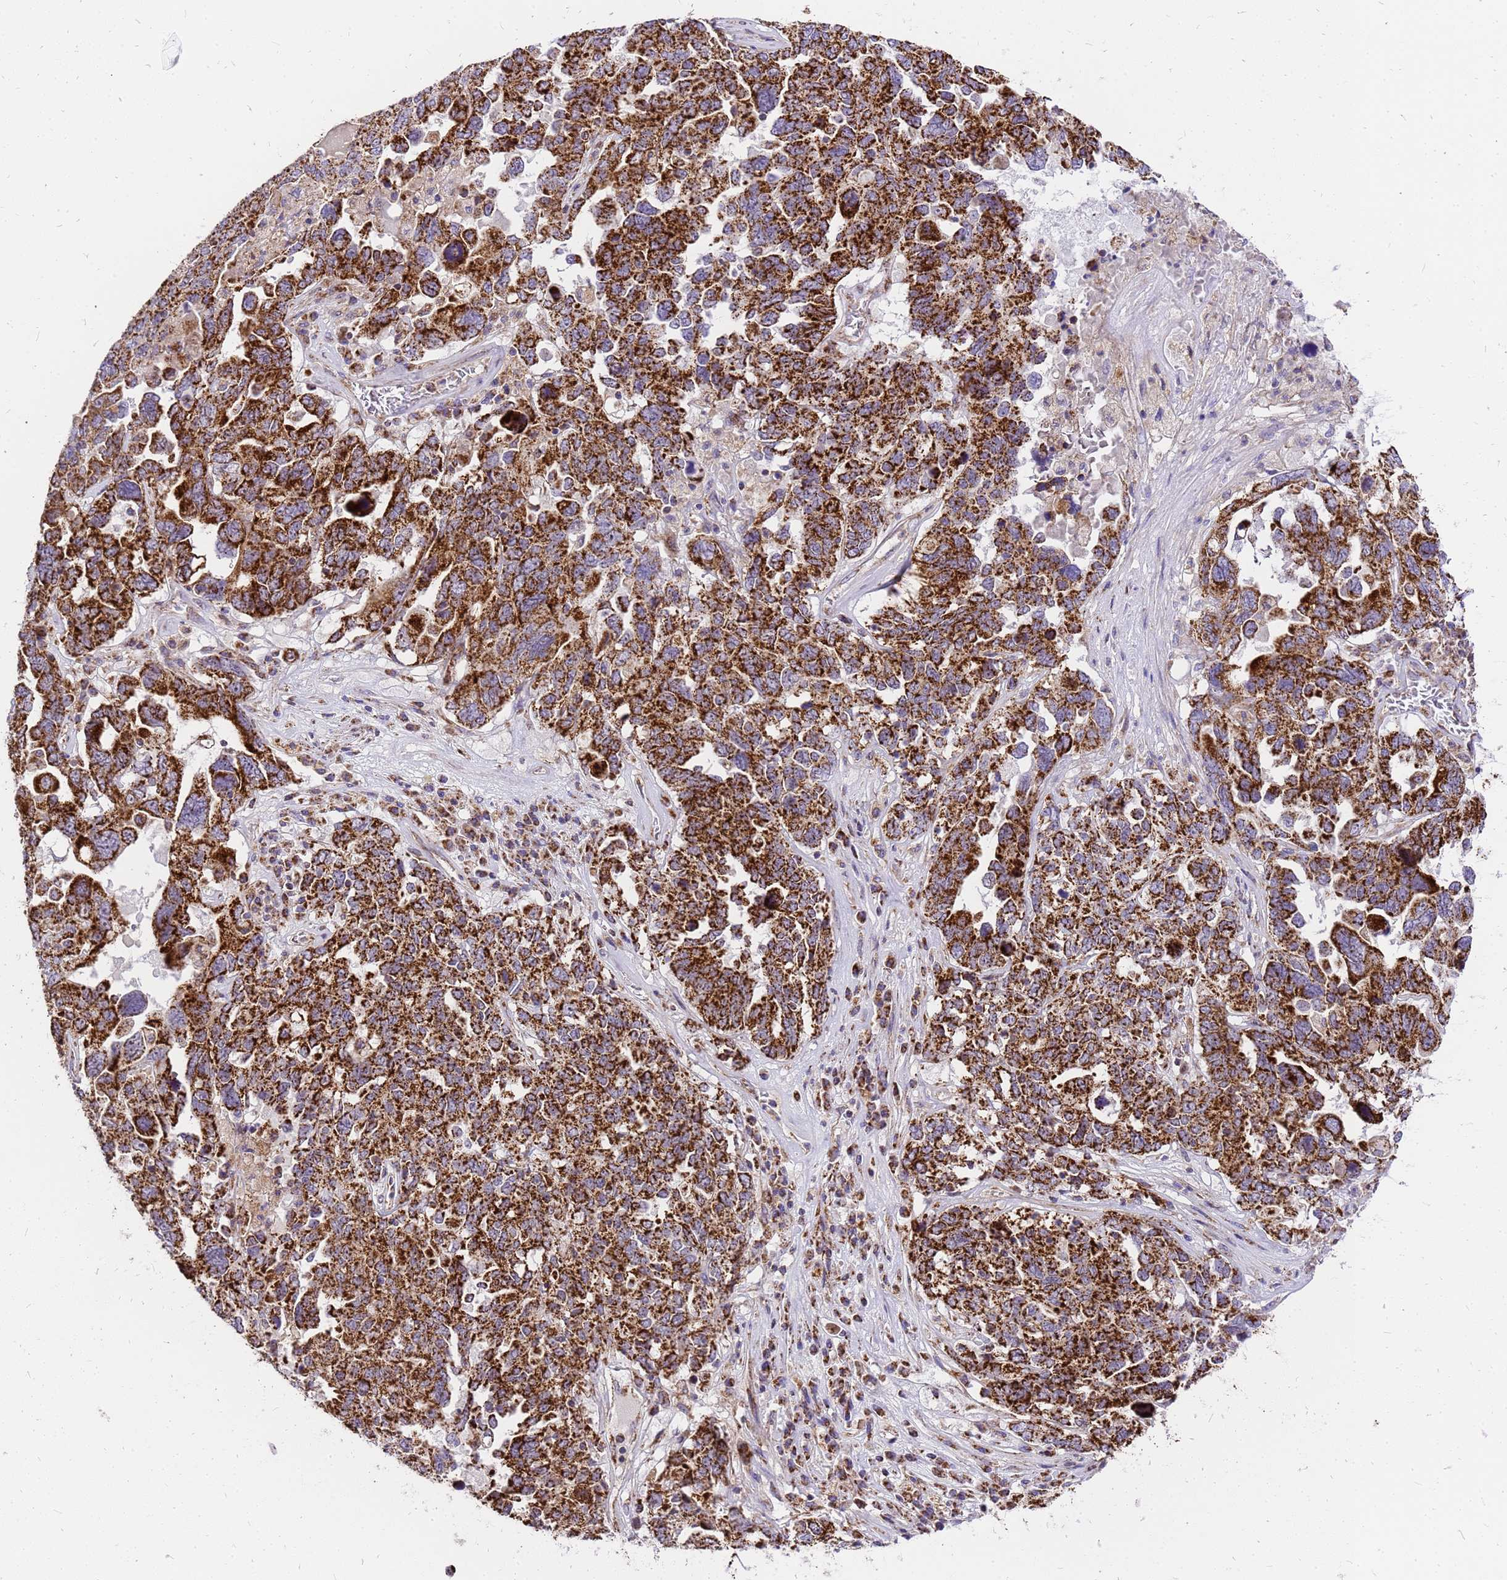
{"staining": {"intensity": "strong", "quantity": ">75%", "location": "cytoplasmic/membranous"}, "tissue": "ovarian cancer", "cell_type": "Tumor cells", "image_type": "cancer", "snomed": [{"axis": "morphology", "description": "Carcinoma, endometroid"}, {"axis": "topography", "description": "Ovary"}], "caption": "Protein expression analysis of human ovarian endometroid carcinoma reveals strong cytoplasmic/membranous staining in about >75% of tumor cells.", "gene": "MRPS26", "patient": {"sex": "female", "age": 62}}